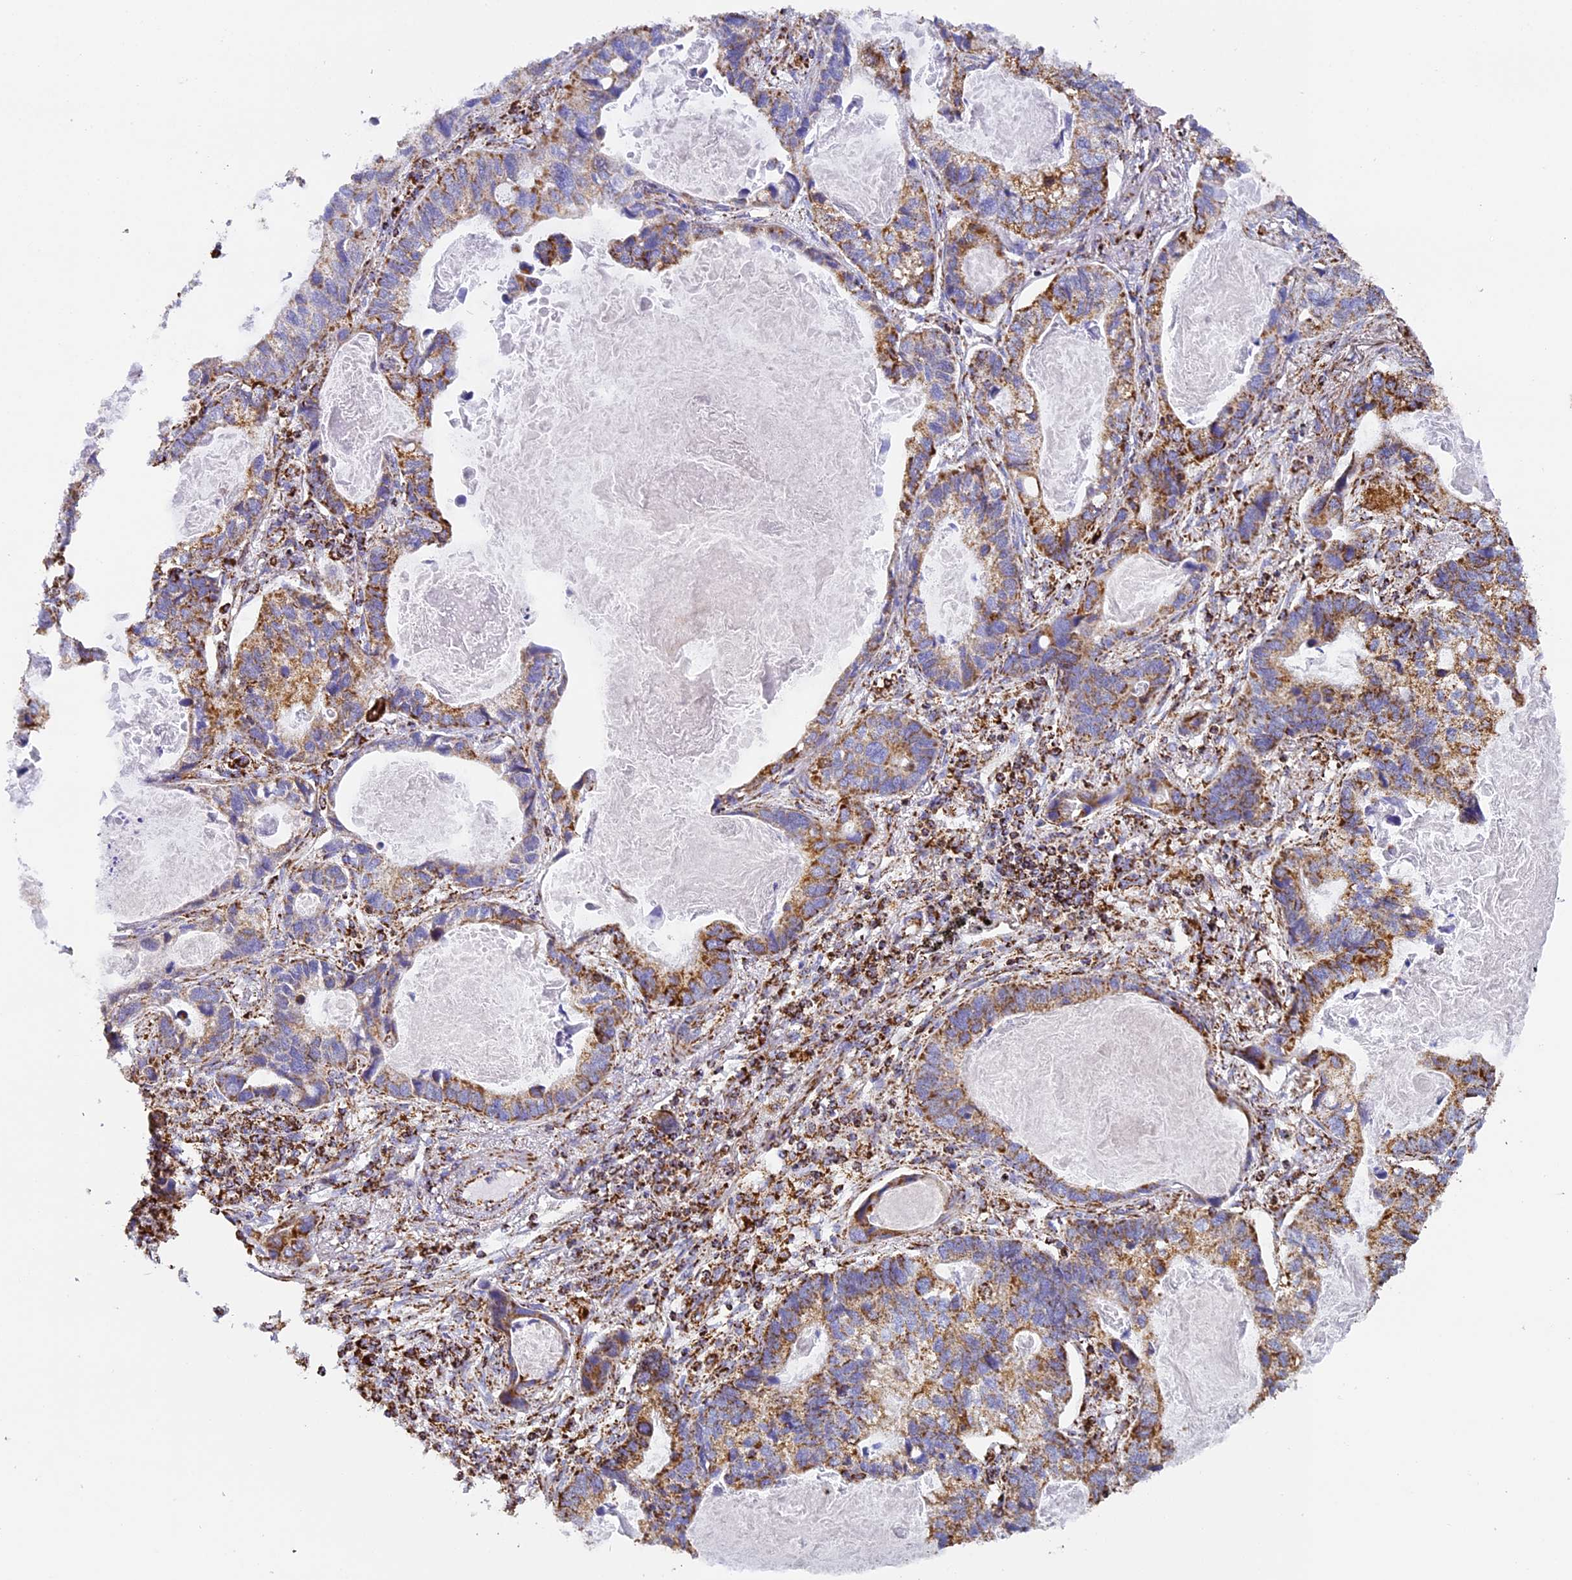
{"staining": {"intensity": "strong", "quantity": "25%-75%", "location": "cytoplasmic/membranous"}, "tissue": "lung cancer", "cell_type": "Tumor cells", "image_type": "cancer", "snomed": [{"axis": "morphology", "description": "Adenocarcinoma, NOS"}, {"axis": "topography", "description": "Lung"}], "caption": "This is an image of immunohistochemistry staining of adenocarcinoma (lung), which shows strong staining in the cytoplasmic/membranous of tumor cells.", "gene": "STK17A", "patient": {"sex": "male", "age": 67}}